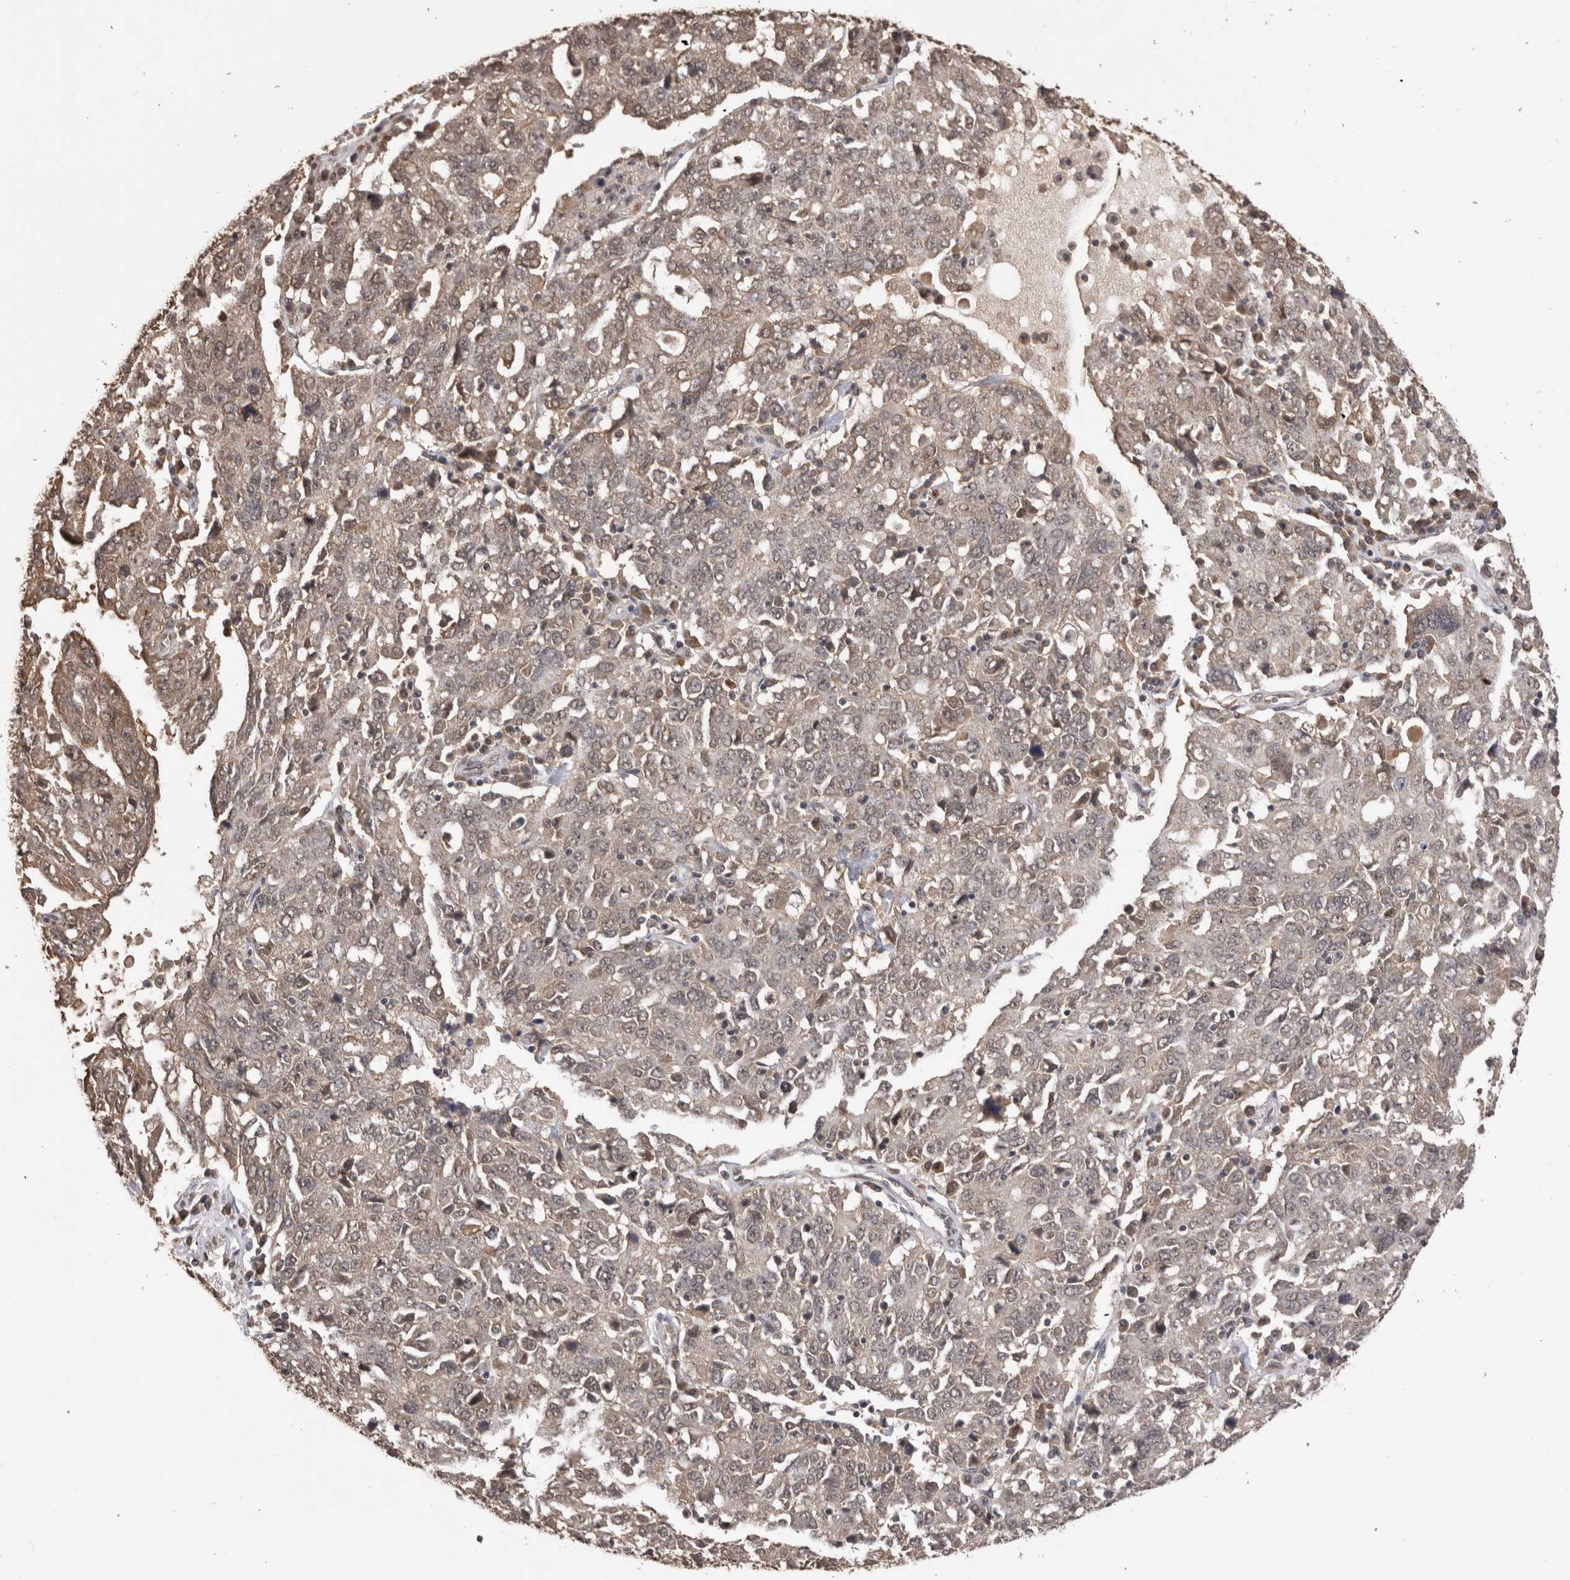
{"staining": {"intensity": "moderate", "quantity": ">75%", "location": "cytoplasmic/membranous"}, "tissue": "ovarian cancer", "cell_type": "Tumor cells", "image_type": "cancer", "snomed": [{"axis": "morphology", "description": "Carcinoma, endometroid"}, {"axis": "topography", "description": "Ovary"}], "caption": "Ovarian cancer stained for a protein shows moderate cytoplasmic/membranous positivity in tumor cells. (DAB (3,3'-diaminobenzidine) IHC with brightfield microscopy, high magnification).", "gene": "PAK4", "patient": {"sex": "female", "age": 62}}